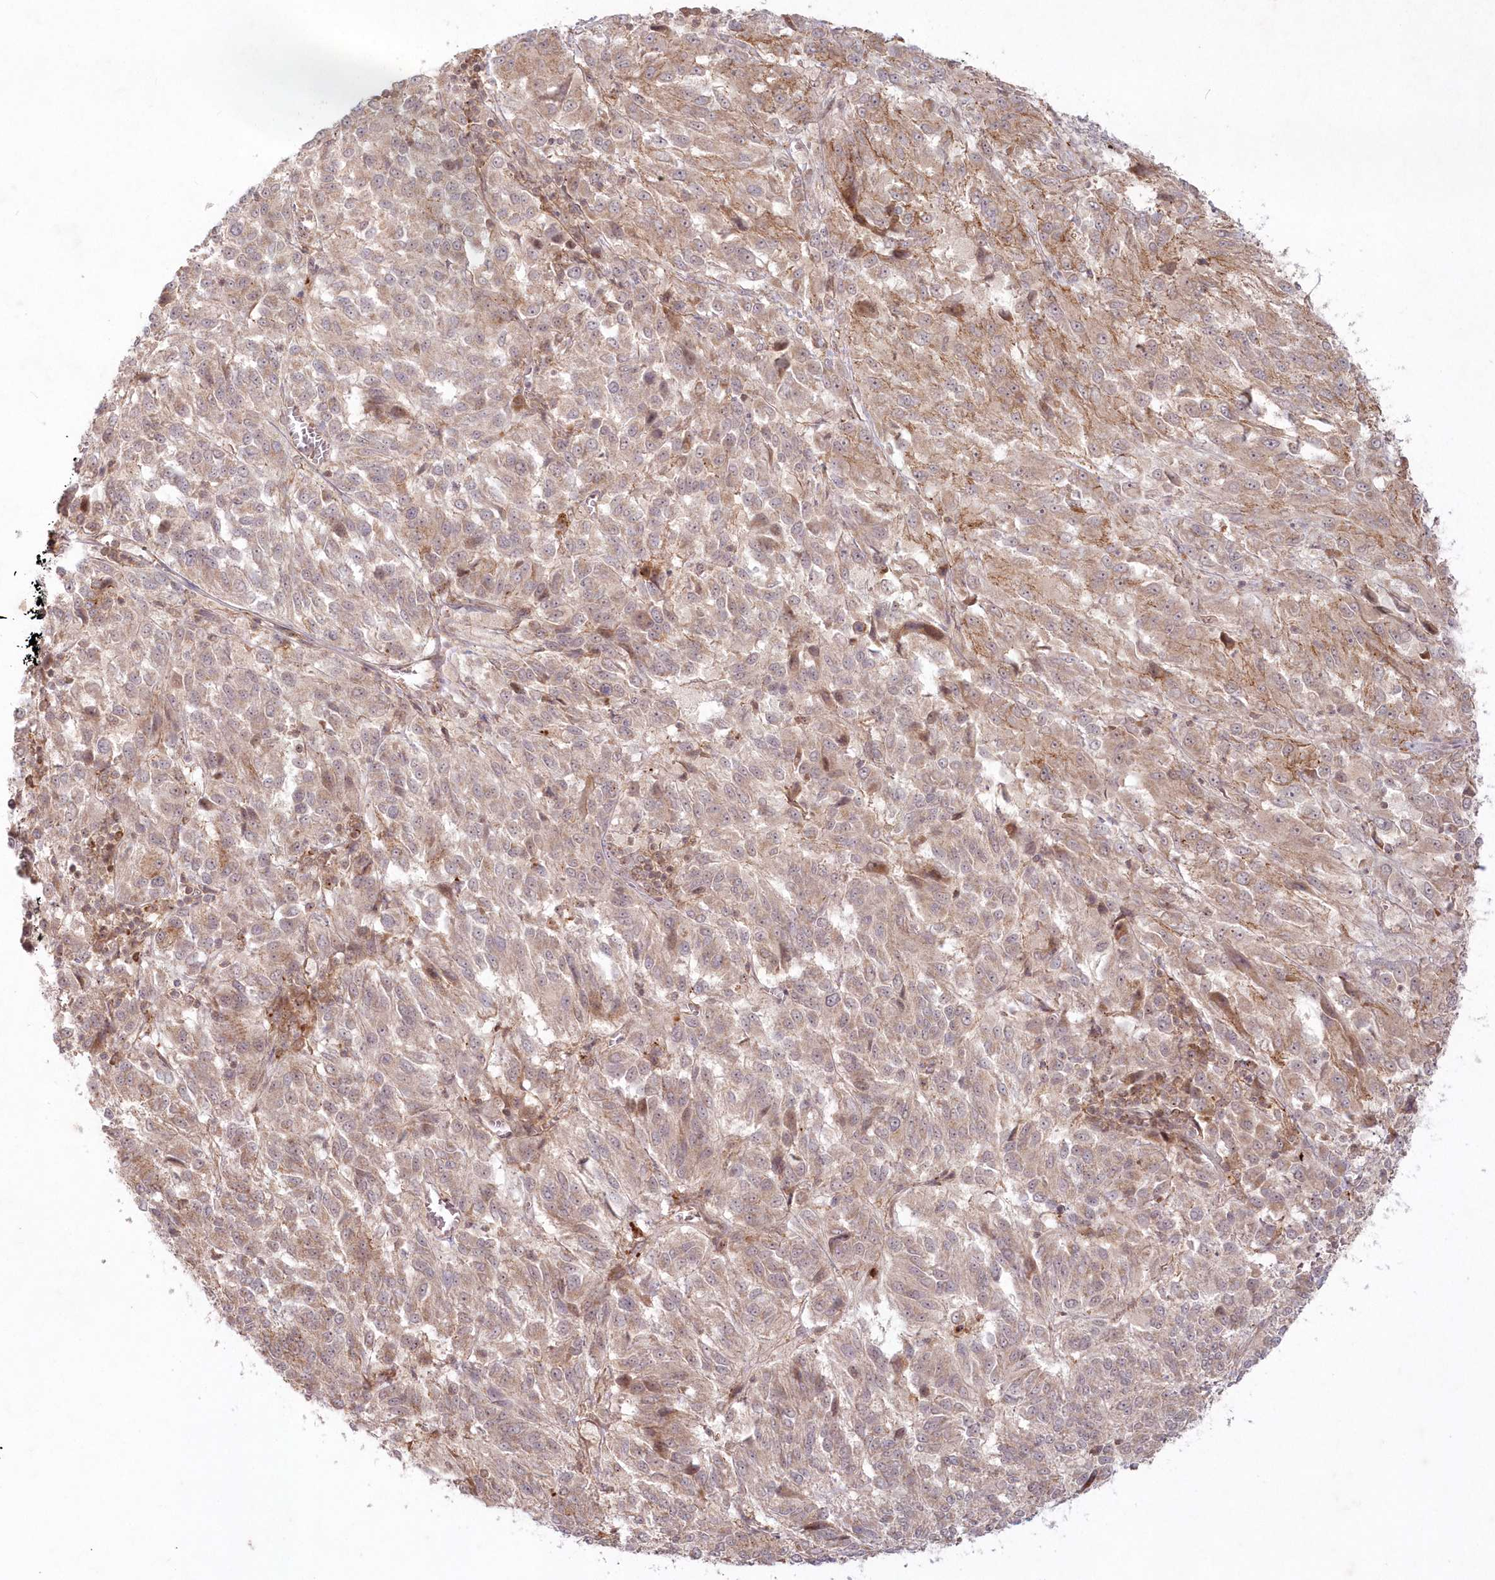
{"staining": {"intensity": "weak", "quantity": "25%-75%", "location": "cytoplasmic/membranous"}, "tissue": "melanoma", "cell_type": "Tumor cells", "image_type": "cancer", "snomed": [{"axis": "morphology", "description": "Malignant melanoma, Metastatic site"}, {"axis": "topography", "description": "Lung"}], "caption": "Protein expression analysis of melanoma reveals weak cytoplasmic/membranous positivity in about 25%-75% of tumor cells.", "gene": "TOGARAM2", "patient": {"sex": "male", "age": 64}}